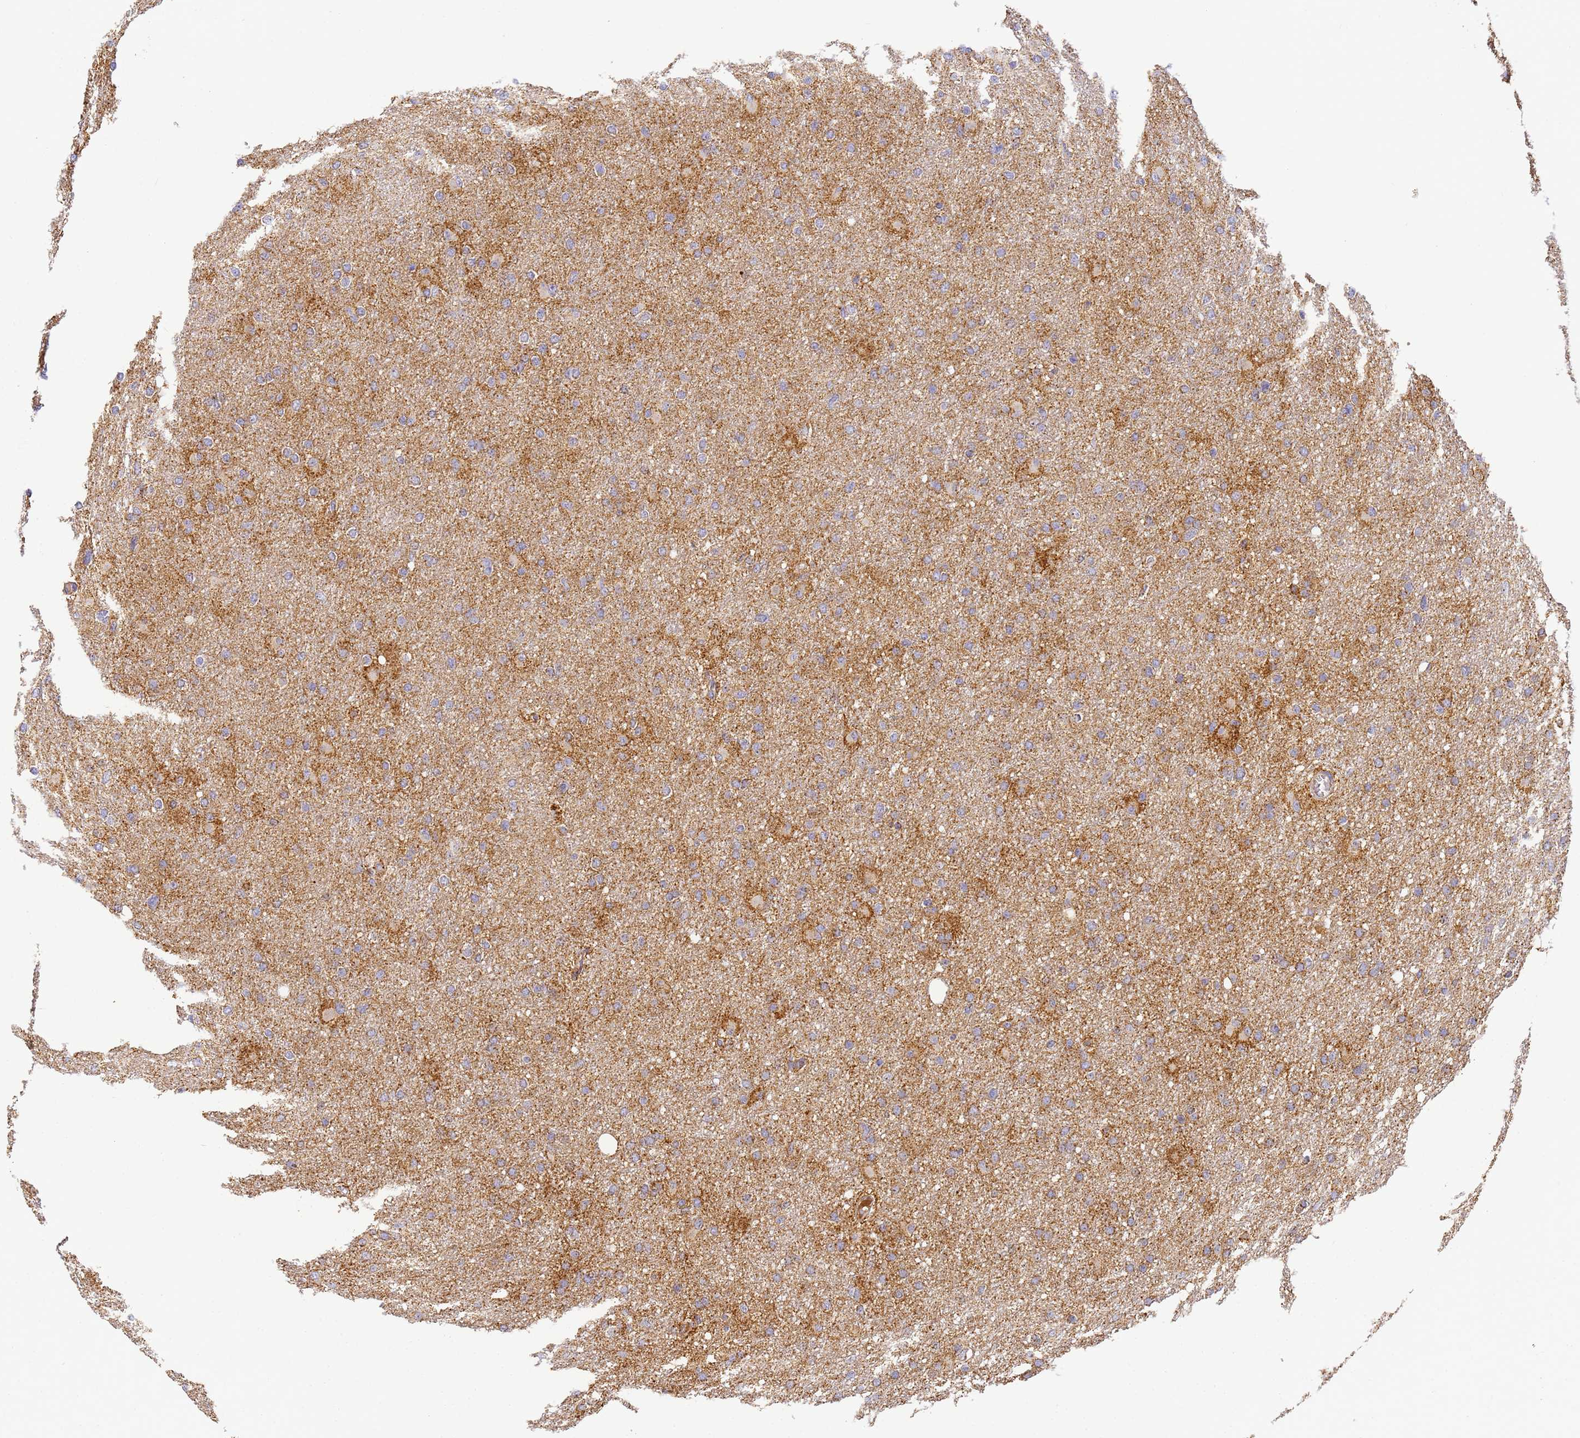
{"staining": {"intensity": "weak", "quantity": "25%-75%", "location": "cytoplasmic/membranous"}, "tissue": "glioma", "cell_type": "Tumor cells", "image_type": "cancer", "snomed": [{"axis": "morphology", "description": "Glioma, malignant, High grade"}, {"axis": "topography", "description": "Cerebral cortex"}], "caption": "Glioma tissue exhibits weak cytoplasmic/membranous expression in approximately 25%-75% of tumor cells, visualized by immunohistochemistry. The protein of interest is stained brown, and the nuclei are stained in blue (DAB IHC with brightfield microscopy, high magnification).", "gene": "FRG2C", "patient": {"sex": "female", "age": 36}}